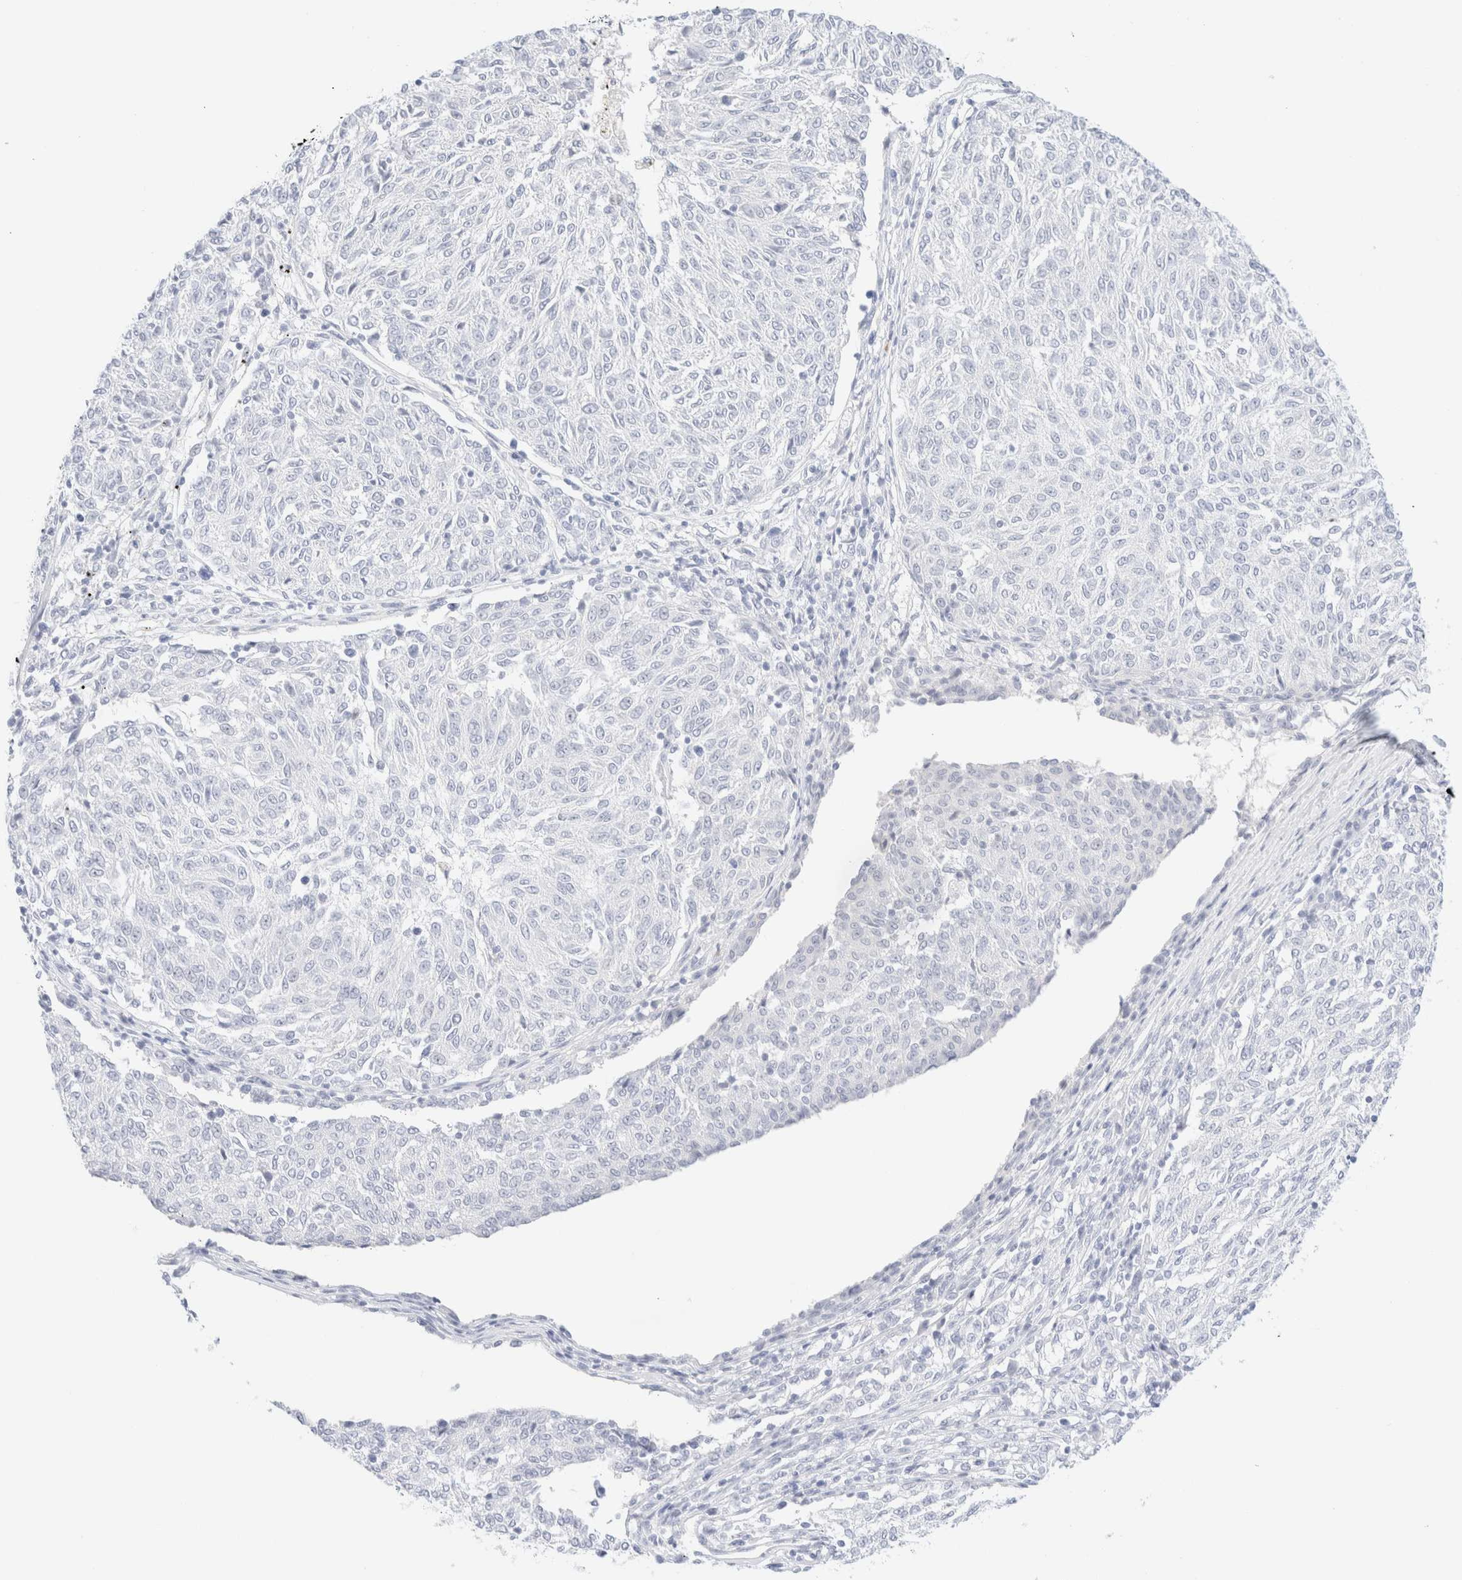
{"staining": {"intensity": "negative", "quantity": "none", "location": "none"}, "tissue": "melanoma", "cell_type": "Tumor cells", "image_type": "cancer", "snomed": [{"axis": "morphology", "description": "Malignant melanoma, NOS"}, {"axis": "topography", "description": "Skin"}], "caption": "A photomicrograph of malignant melanoma stained for a protein exhibits no brown staining in tumor cells.", "gene": "KRT15", "patient": {"sex": "female", "age": 72}}